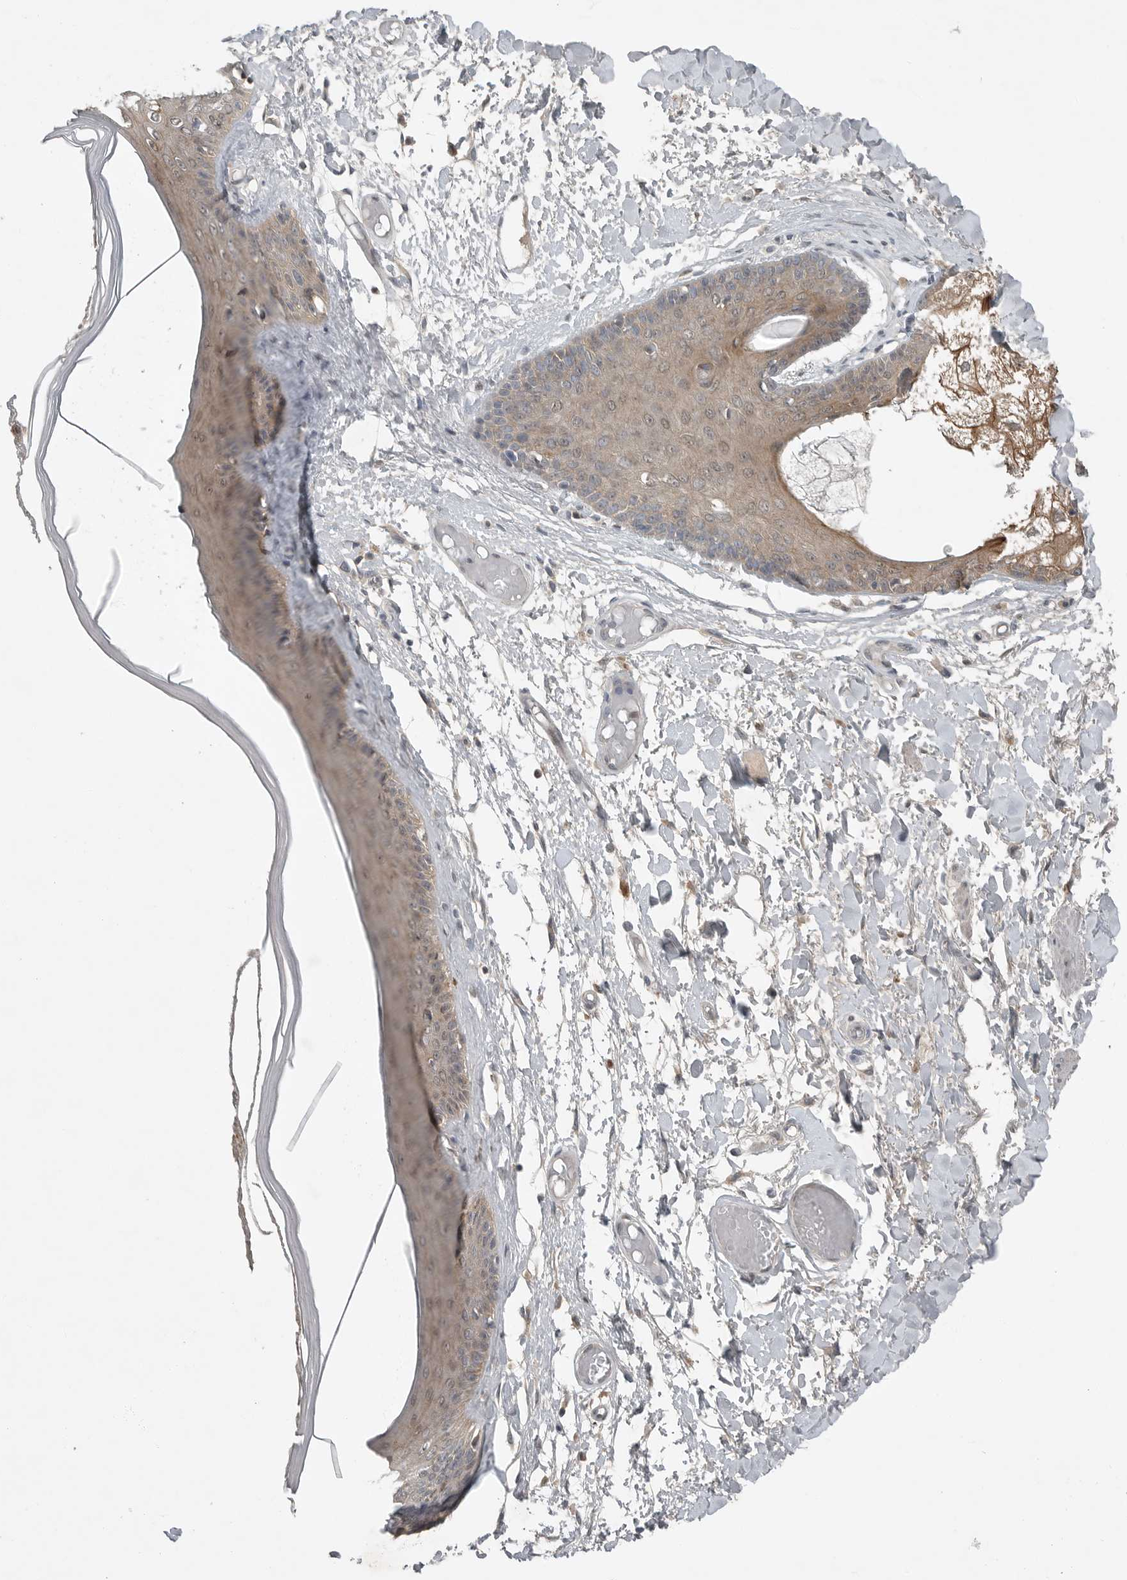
{"staining": {"intensity": "moderate", "quantity": ">75%", "location": "cytoplasmic/membranous,nuclear"}, "tissue": "skin", "cell_type": "Epidermal cells", "image_type": "normal", "snomed": [{"axis": "morphology", "description": "Normal tissue, NOS"}, {"axis": "topography", "description": "Vulva"}], "caption": "IHC photomicrograph of normal human skin stained for a protein (brown), which demonstrates medium levels of moderate cytoplasmic/membranous,nuclear positivity in about >75% of epidermal cells.", "gene": "MFAP3L", "patient": {"sex": "female", "age": 73}}